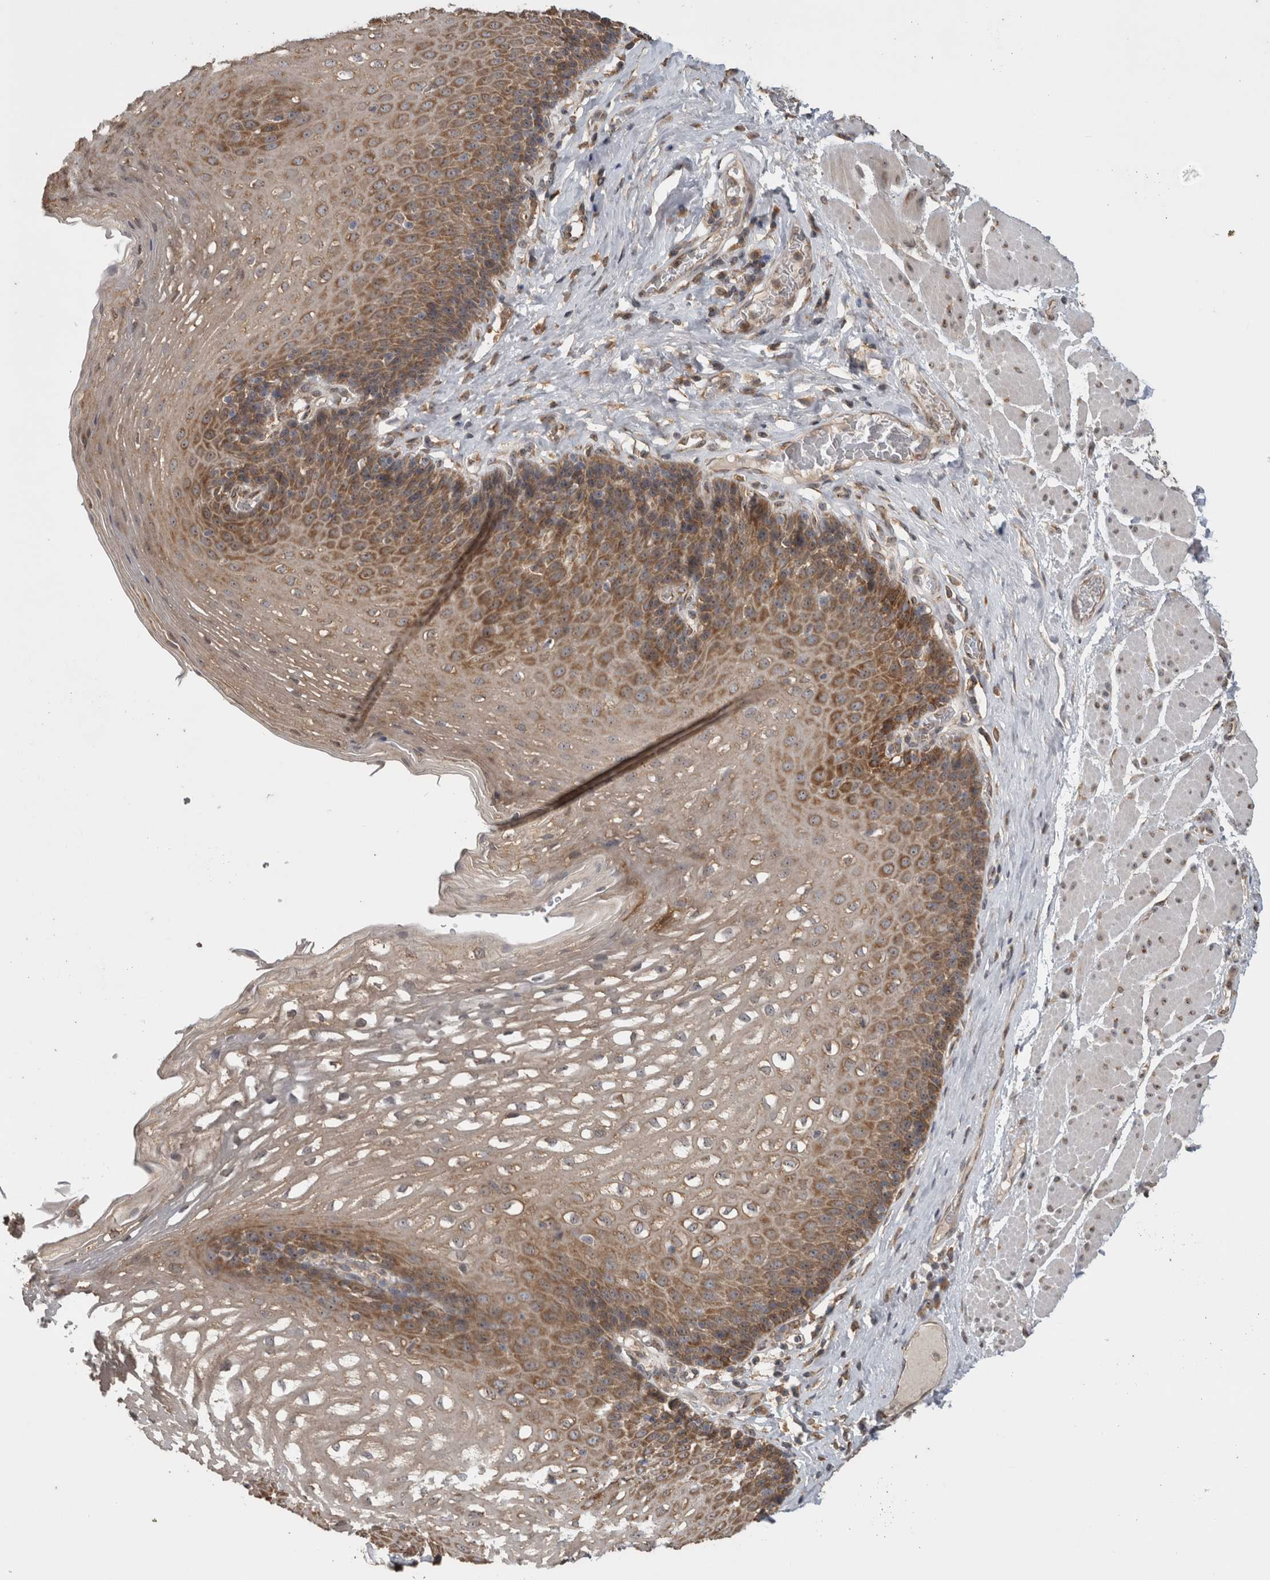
{"staining": {"intensity": "moderate", "quantity": "25%-75%", "location": "cytoplasmic/membranous"}, "tissue": "esophagus", "cell_type": "Squamous epithelial cells", "image_type": "normal", "snomed": [{"axis": "morphology", "description": "Normal tissue, NOS"}, {"axis": "topography", "description": "Esophagus"}], "caption": "This is an image of immunohistochemistry staining of unremarkable esophagus, which shows moderate positivity in the cytoplasmic/membranous of squamous epithelial cells.", "gene": "ATXN2", "patient": {"sex": "female", "age": 66}}